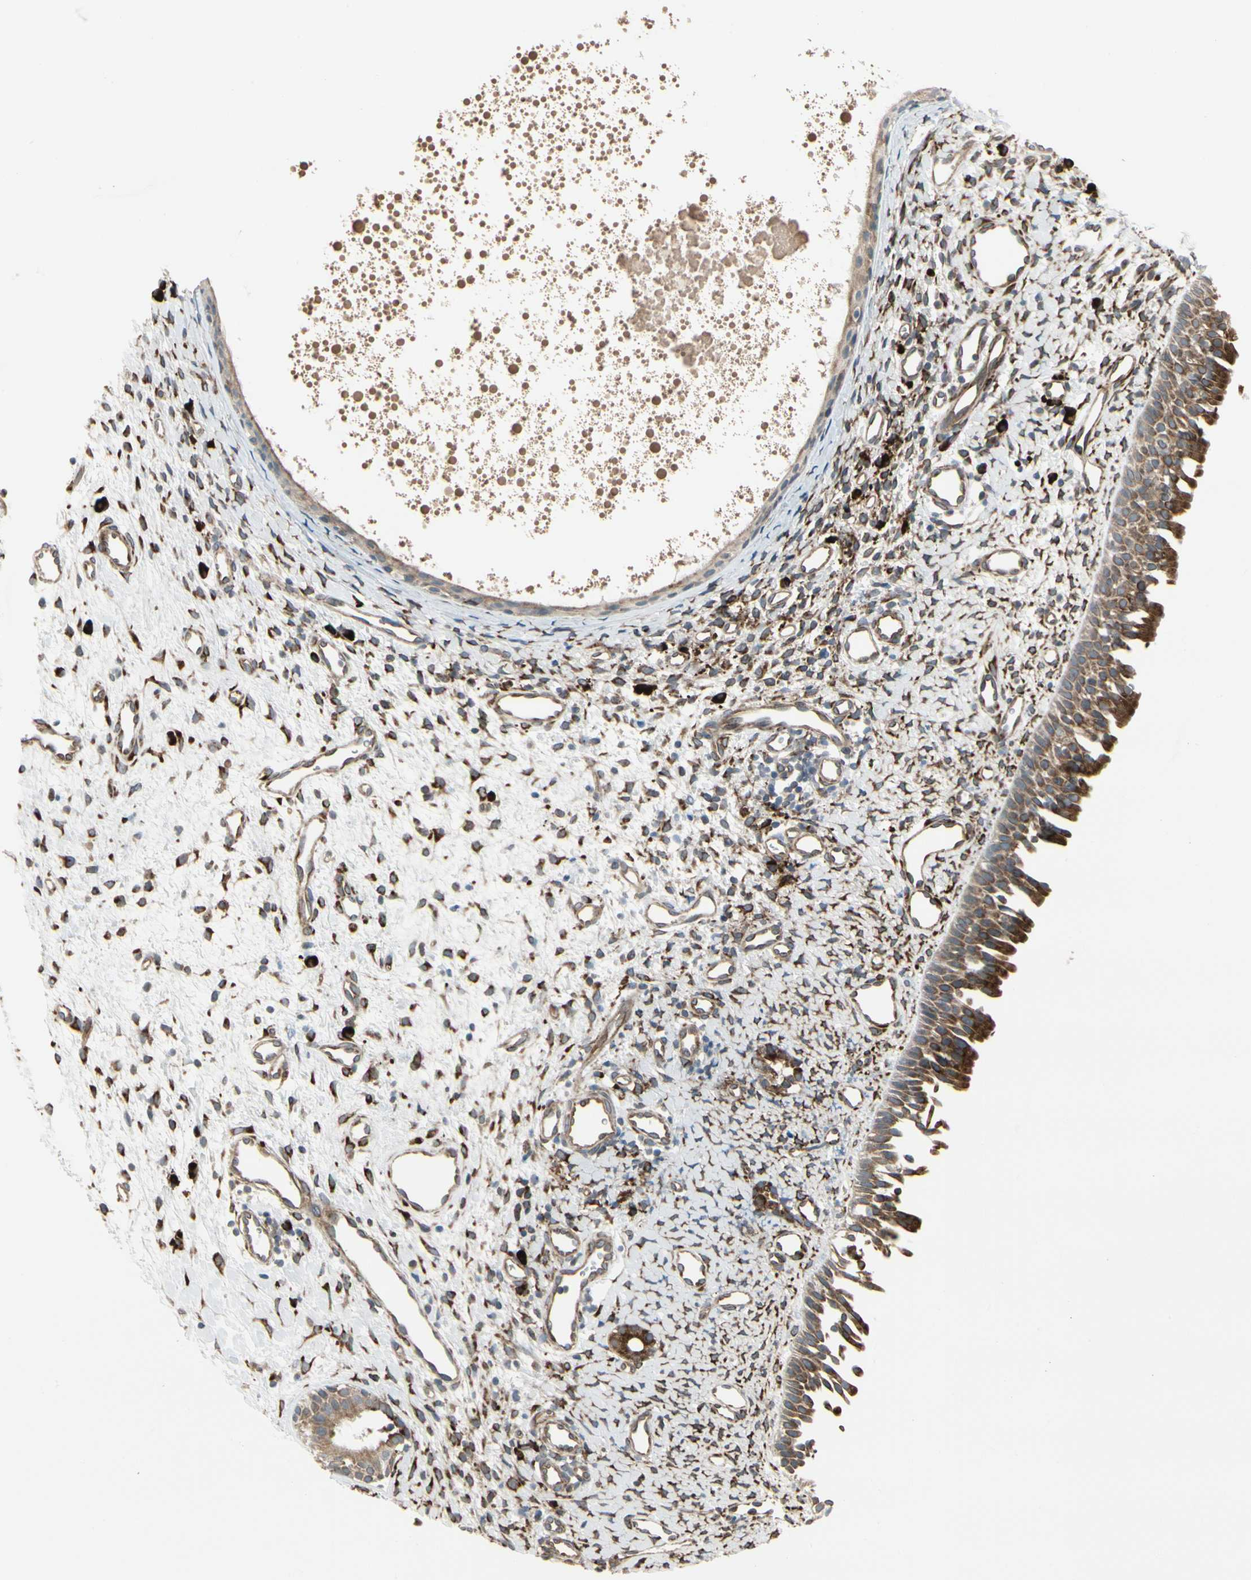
{"staining": {"intensity": "strong", "quantity": ">75%", "location": "cytoplasmic/membranous"}, "tissue": "nasopharynx", "cell_type": "Respiratory epithelial cells", "image_type": "normal", "snomed": [{"axis": "morphology", "description": "Normal tissue, NOS"}, {"axis": "topography", "description": "Nasopharynx"}], "caption": "High-power microscopy captured an immunohistochemistry image of benign nasopharynx, revealing strong cytoplasmic/membranous positivity in about >75% of respiratory epithelial cells. (IHC, brightfield microscopy, high magnification).", "gene": "FNDC3A", "patient": {"sex": "male", "age": 22}}